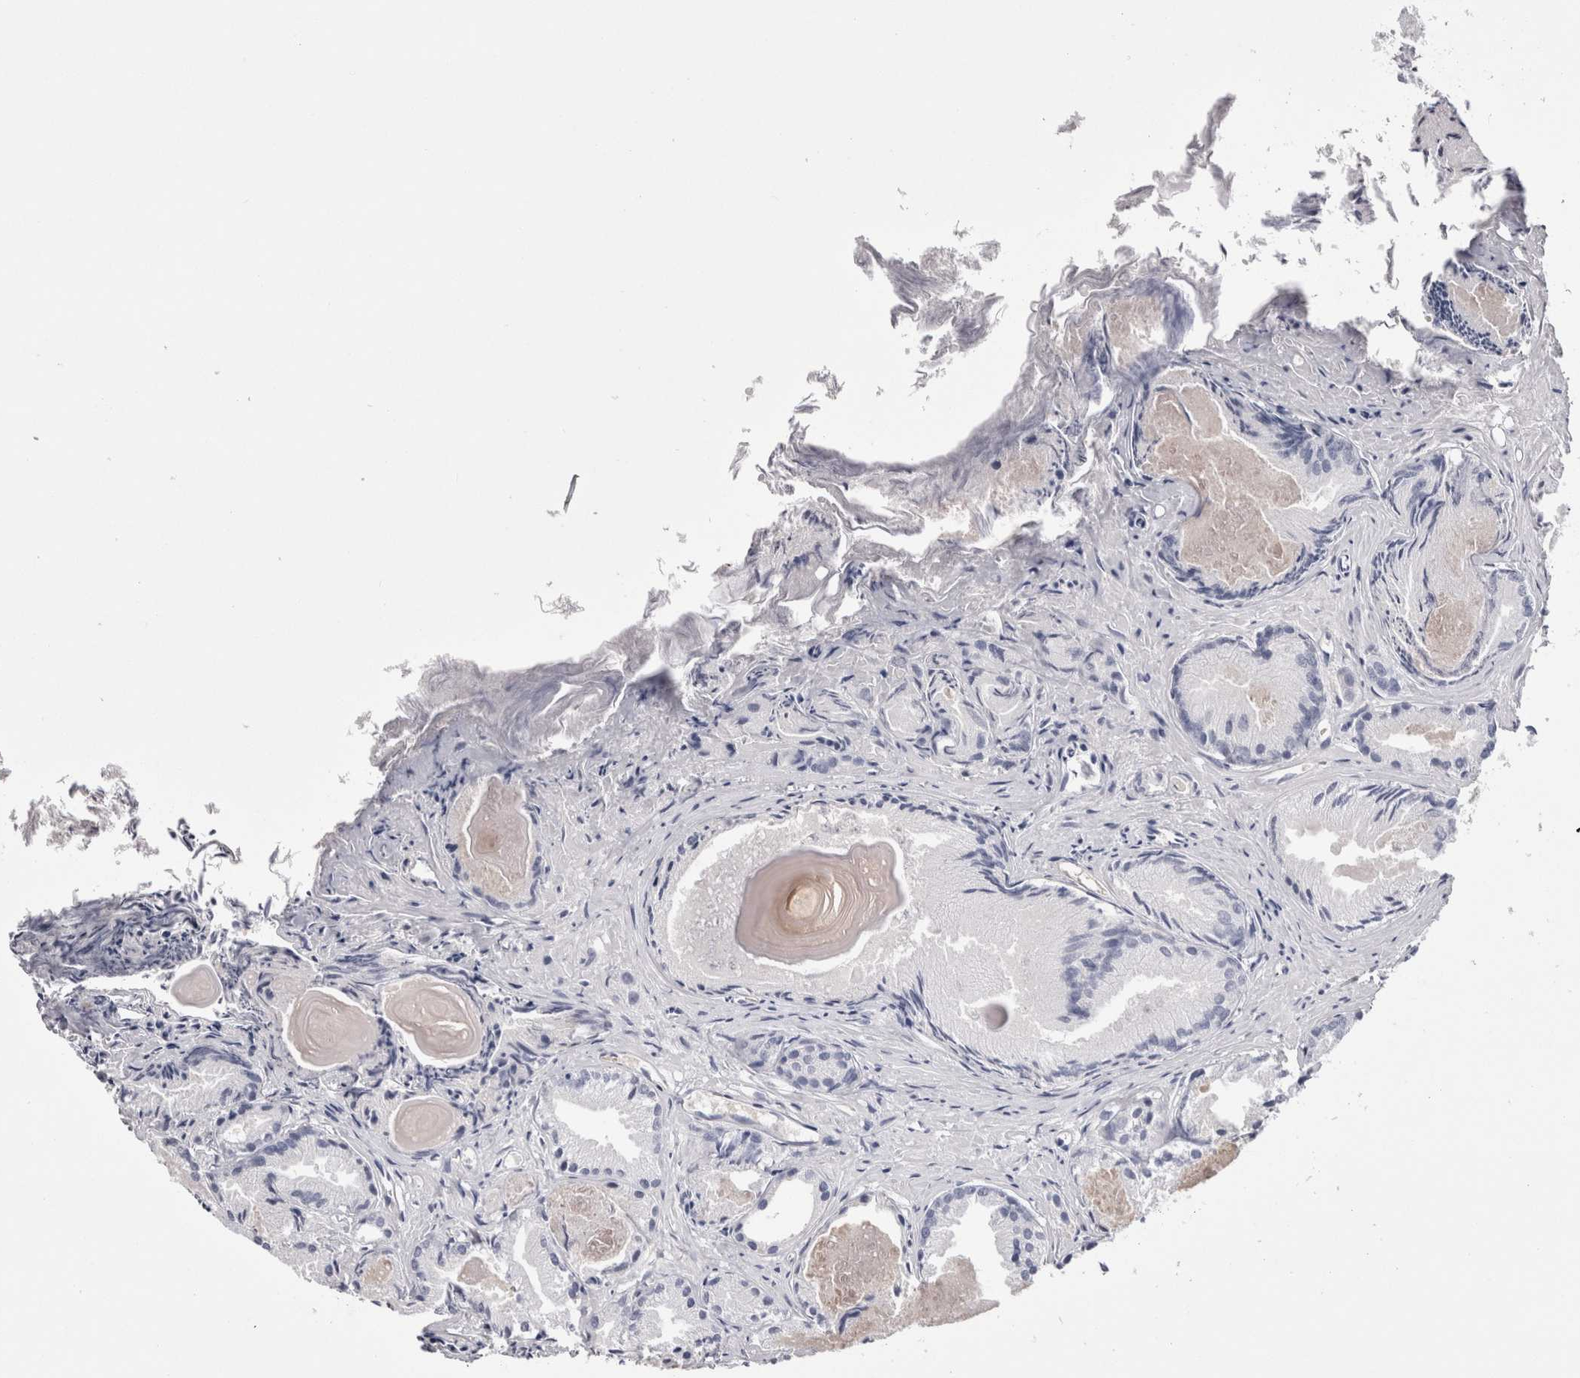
{"staining": {"intensity": "negative", "quantity": "none", "location": "none"}, "tissue": "prostate cancer", "cell_type": "Tumor cells", "image_type": "cancer", "snomed": [{"axis": "morphology", "description": "Adenocarcinoma, Low grade"}, {"axis": "topography", "description": "Prostate"}], "caption": "Tumor cells are negative for protein expression in human adenocarcinoma (low-grade) (prostate).", "gene": "CDHR5", "patient": {"sex": "male", "age": 72}}